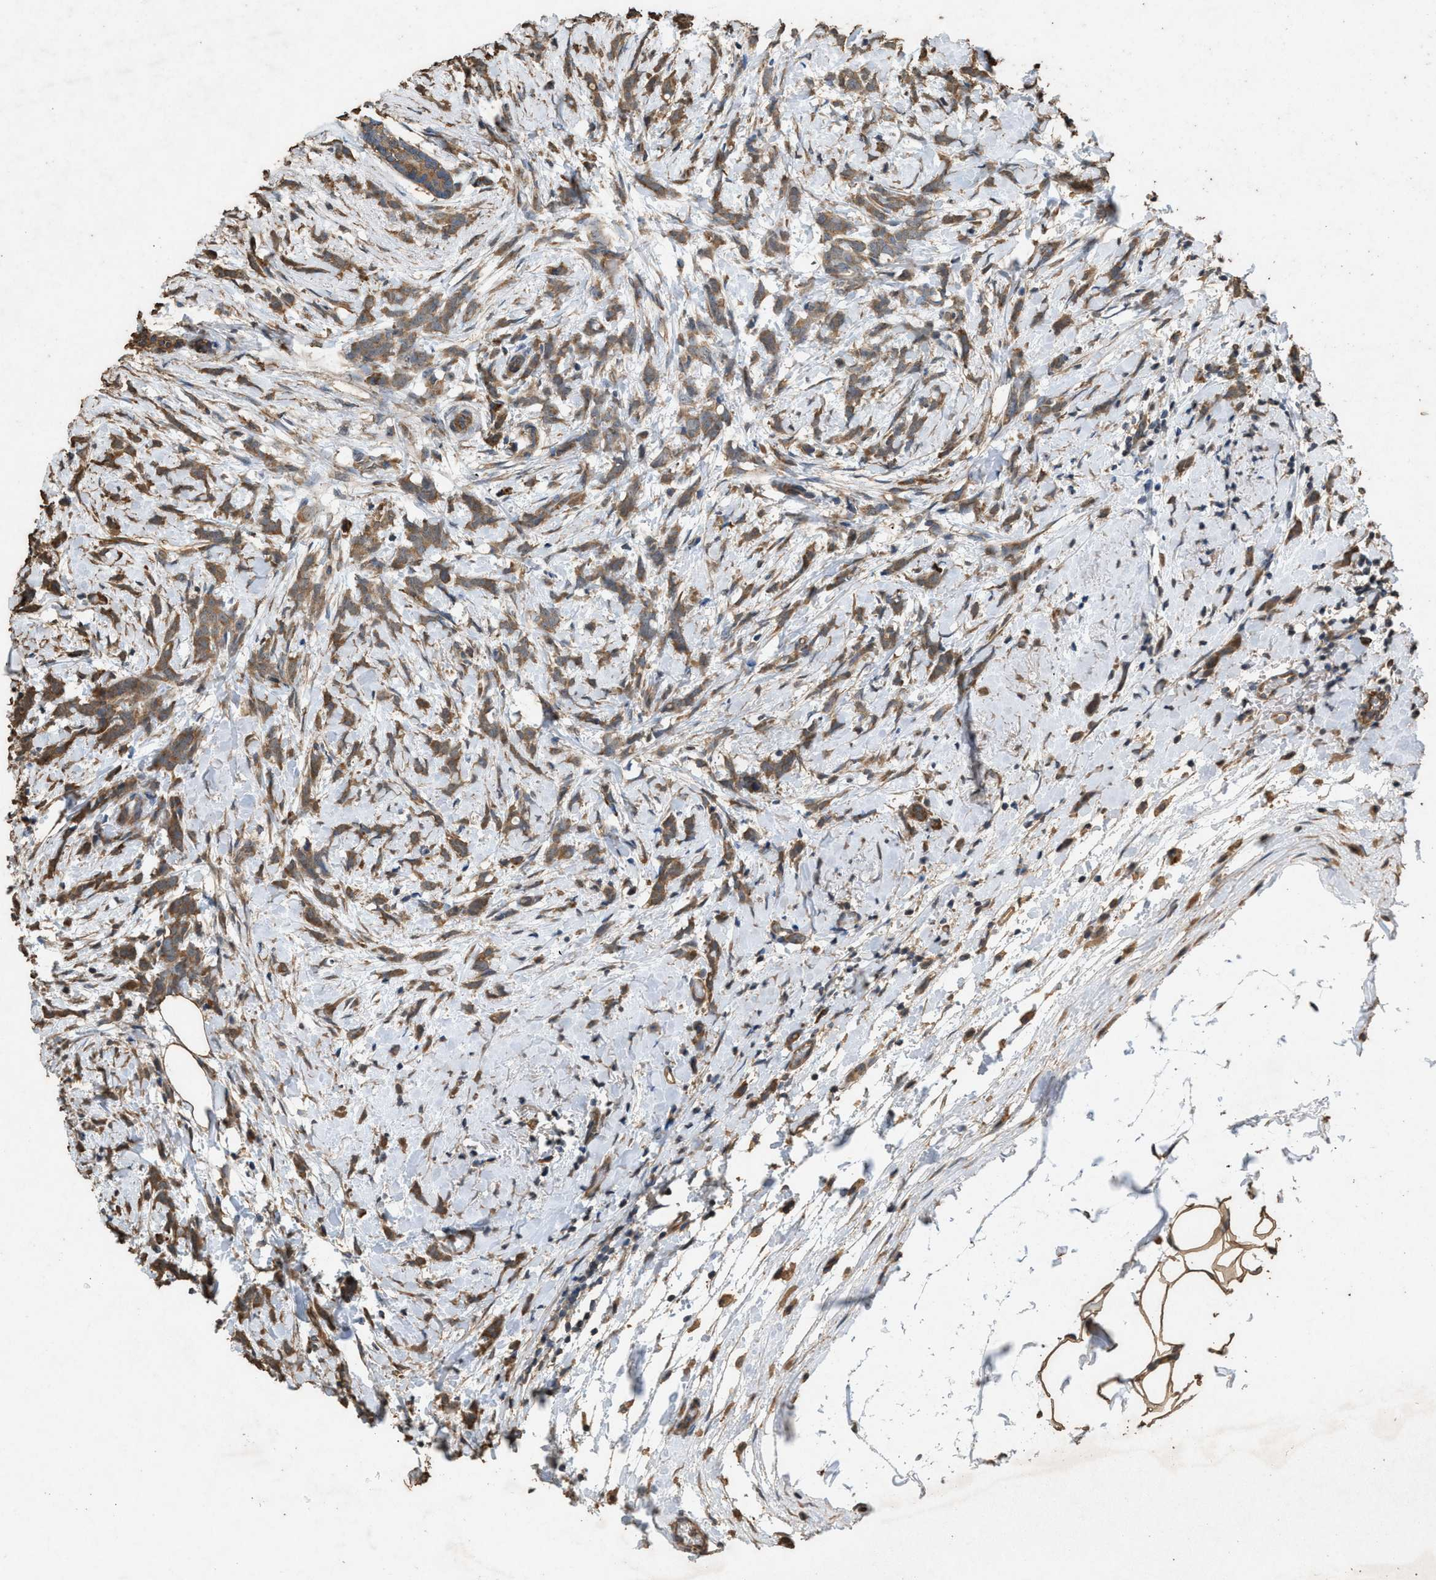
{"staining": {"intensity": "moderate", "quantity": ">75%", "location": "cytoplasmic/membranous"}, "tissue": "breast cancer", "cell_type": "Tumor cells", "image_type": "cancer", "snomed": [{"axis": "morphology", "description": "Lobular carcinoma, in situ"}, {"axis": "morphology", "description": "Lobular carcinoma"}, {"axis": "topography", "description": "Breast"}], "caption": "Breast cancer stained with a brown dye exhibits moderate cytoplasmic/membranous positive expression in about >75% of tumor cells.", "gene": "DCAF7", "patient": {"sex": "female", "age": 41}}